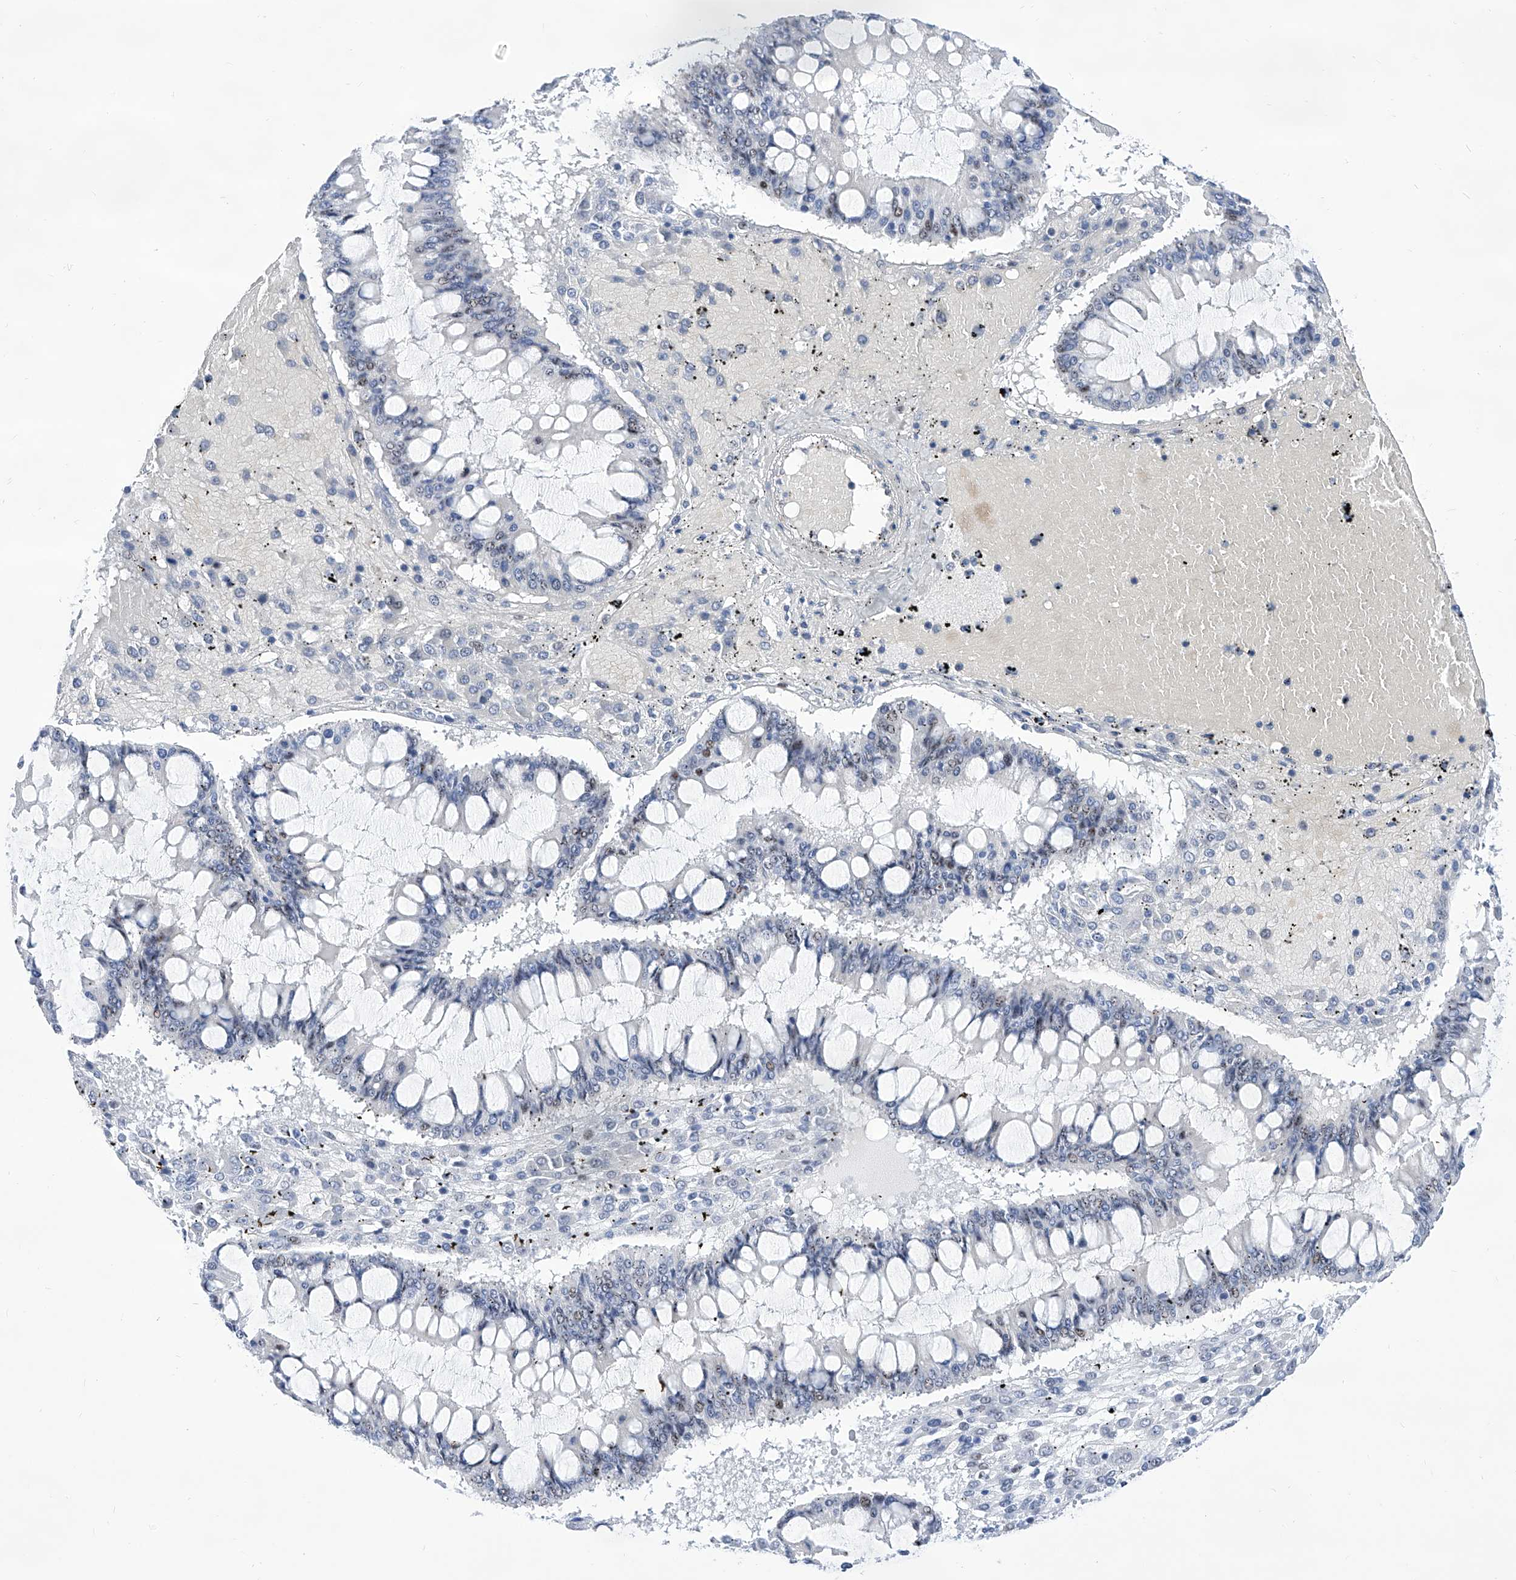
{"staining": {"intensity": "negative", "quantity": "none", "location": "none"}, "tissue": "ovarian cancer", "cell_type": "Tumor cells", "image_type": "cancer", "snomed": [{"axis": "morphology", "description": "Cystadenocarcinoma, mucinous, NOS"}, {"axis": "topography", "description": "Ovary"}], "caption": "The micrograph shows no significant expression in tumor cells of ovarian cancer (mucinous cystadenocarcinoma).", "gene": "SART1", "patient": {"sex": "female", "age": 73}}